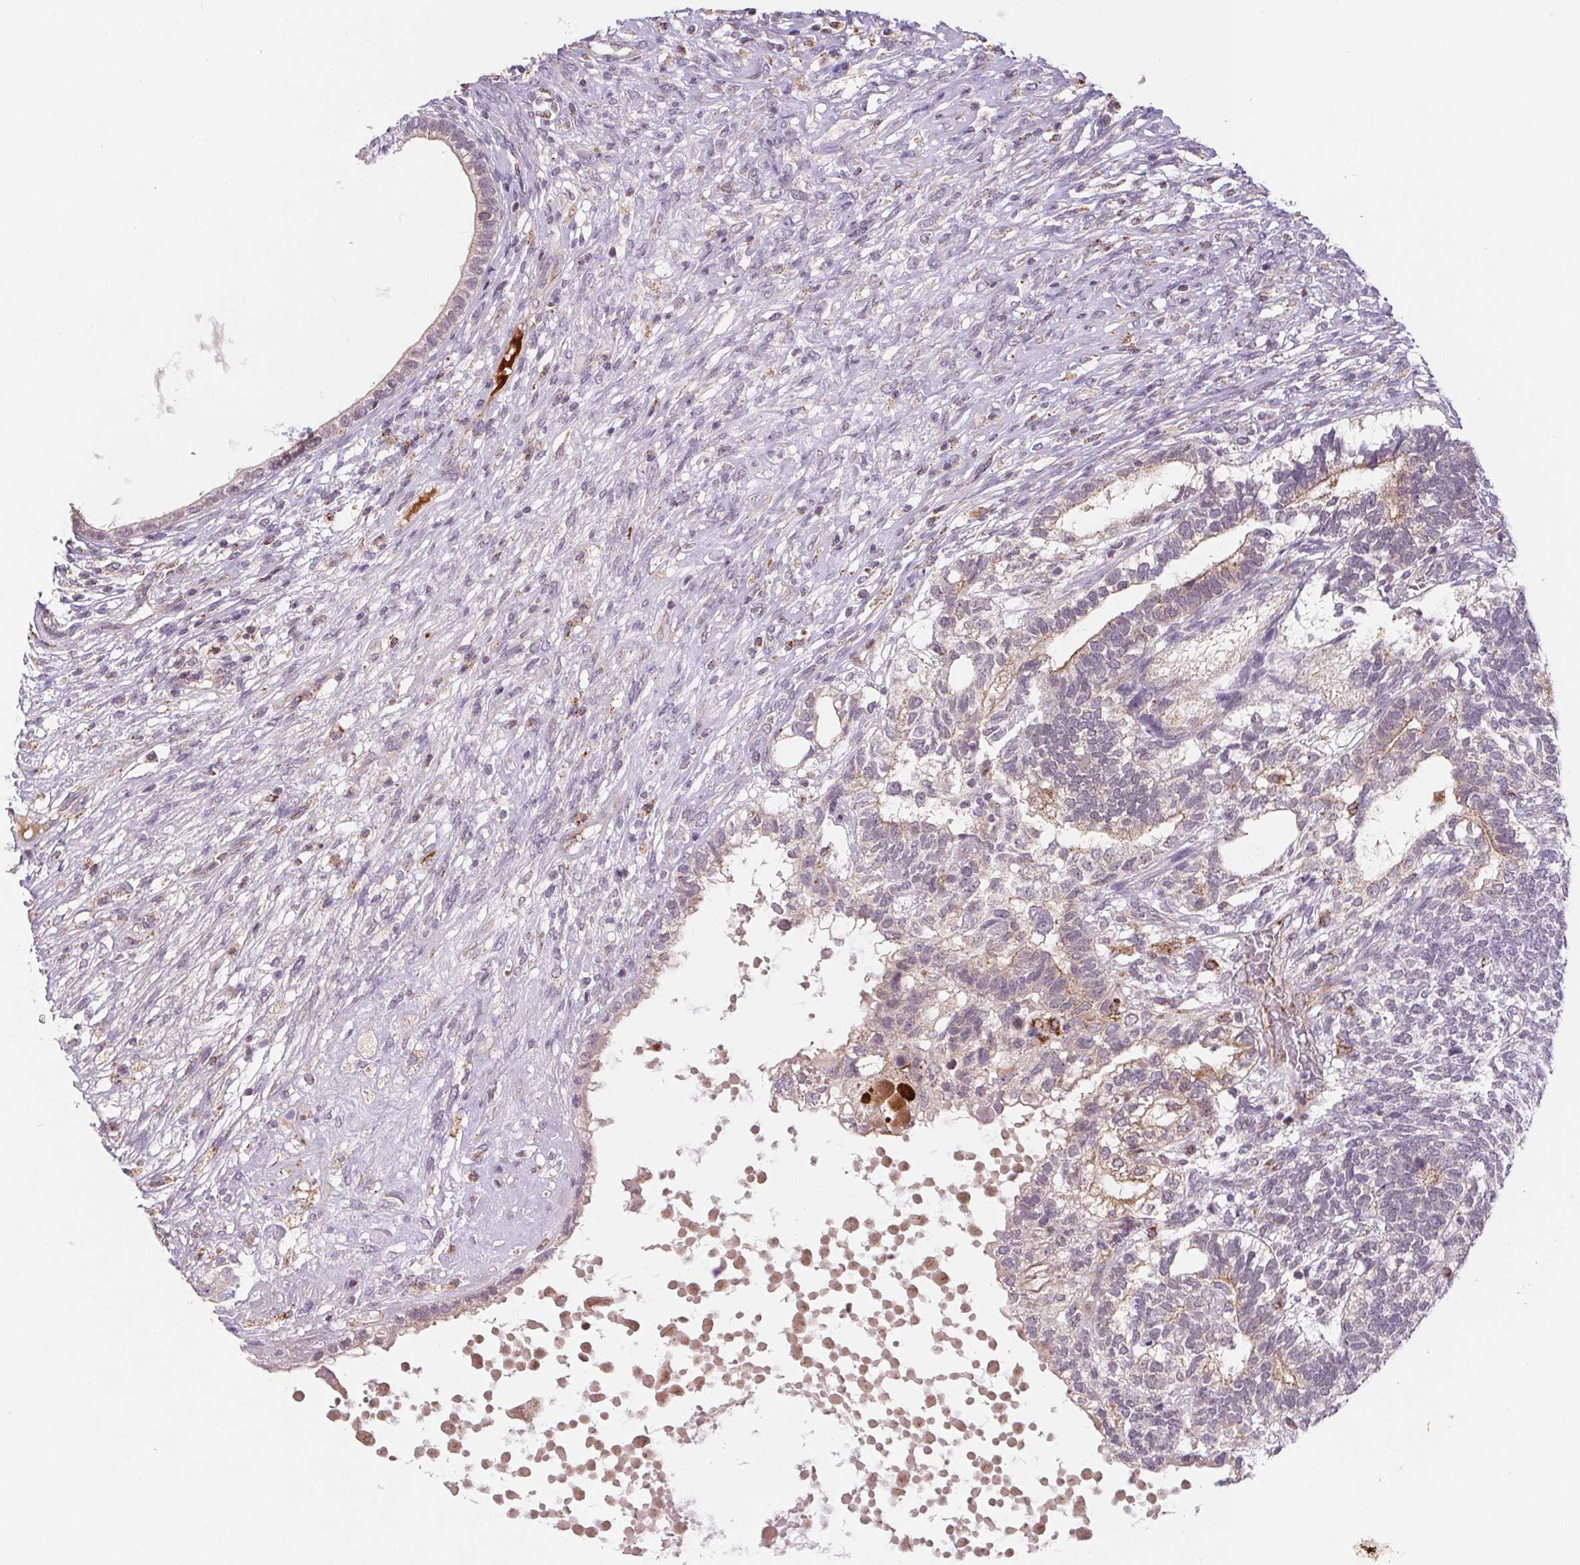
{"staining": {"intensity": "weak", "quantity": "25%-75%", "location": "cytoplasmic/membranous"}, "tissue": "testis cancer", "cell_type": "Tumor cells", "image_type": "cancer", "snomed": [{"axis": "morphology", "description": "Seminoma, NOS"}, {"axis": "morphology", "description": "Carcinoma, Embryonal, NOS"}, {"axis": "topography", "description": "Testis"}], "caption": "A brown stain highlights weak cytoplasmic/membranous staining of a protein in testis seminoma tumor cells. (DAB IHC with brightfield microscopy, high magnification).", "gene": "EMC6", "patient": {"sex": "male", "age": 41}}